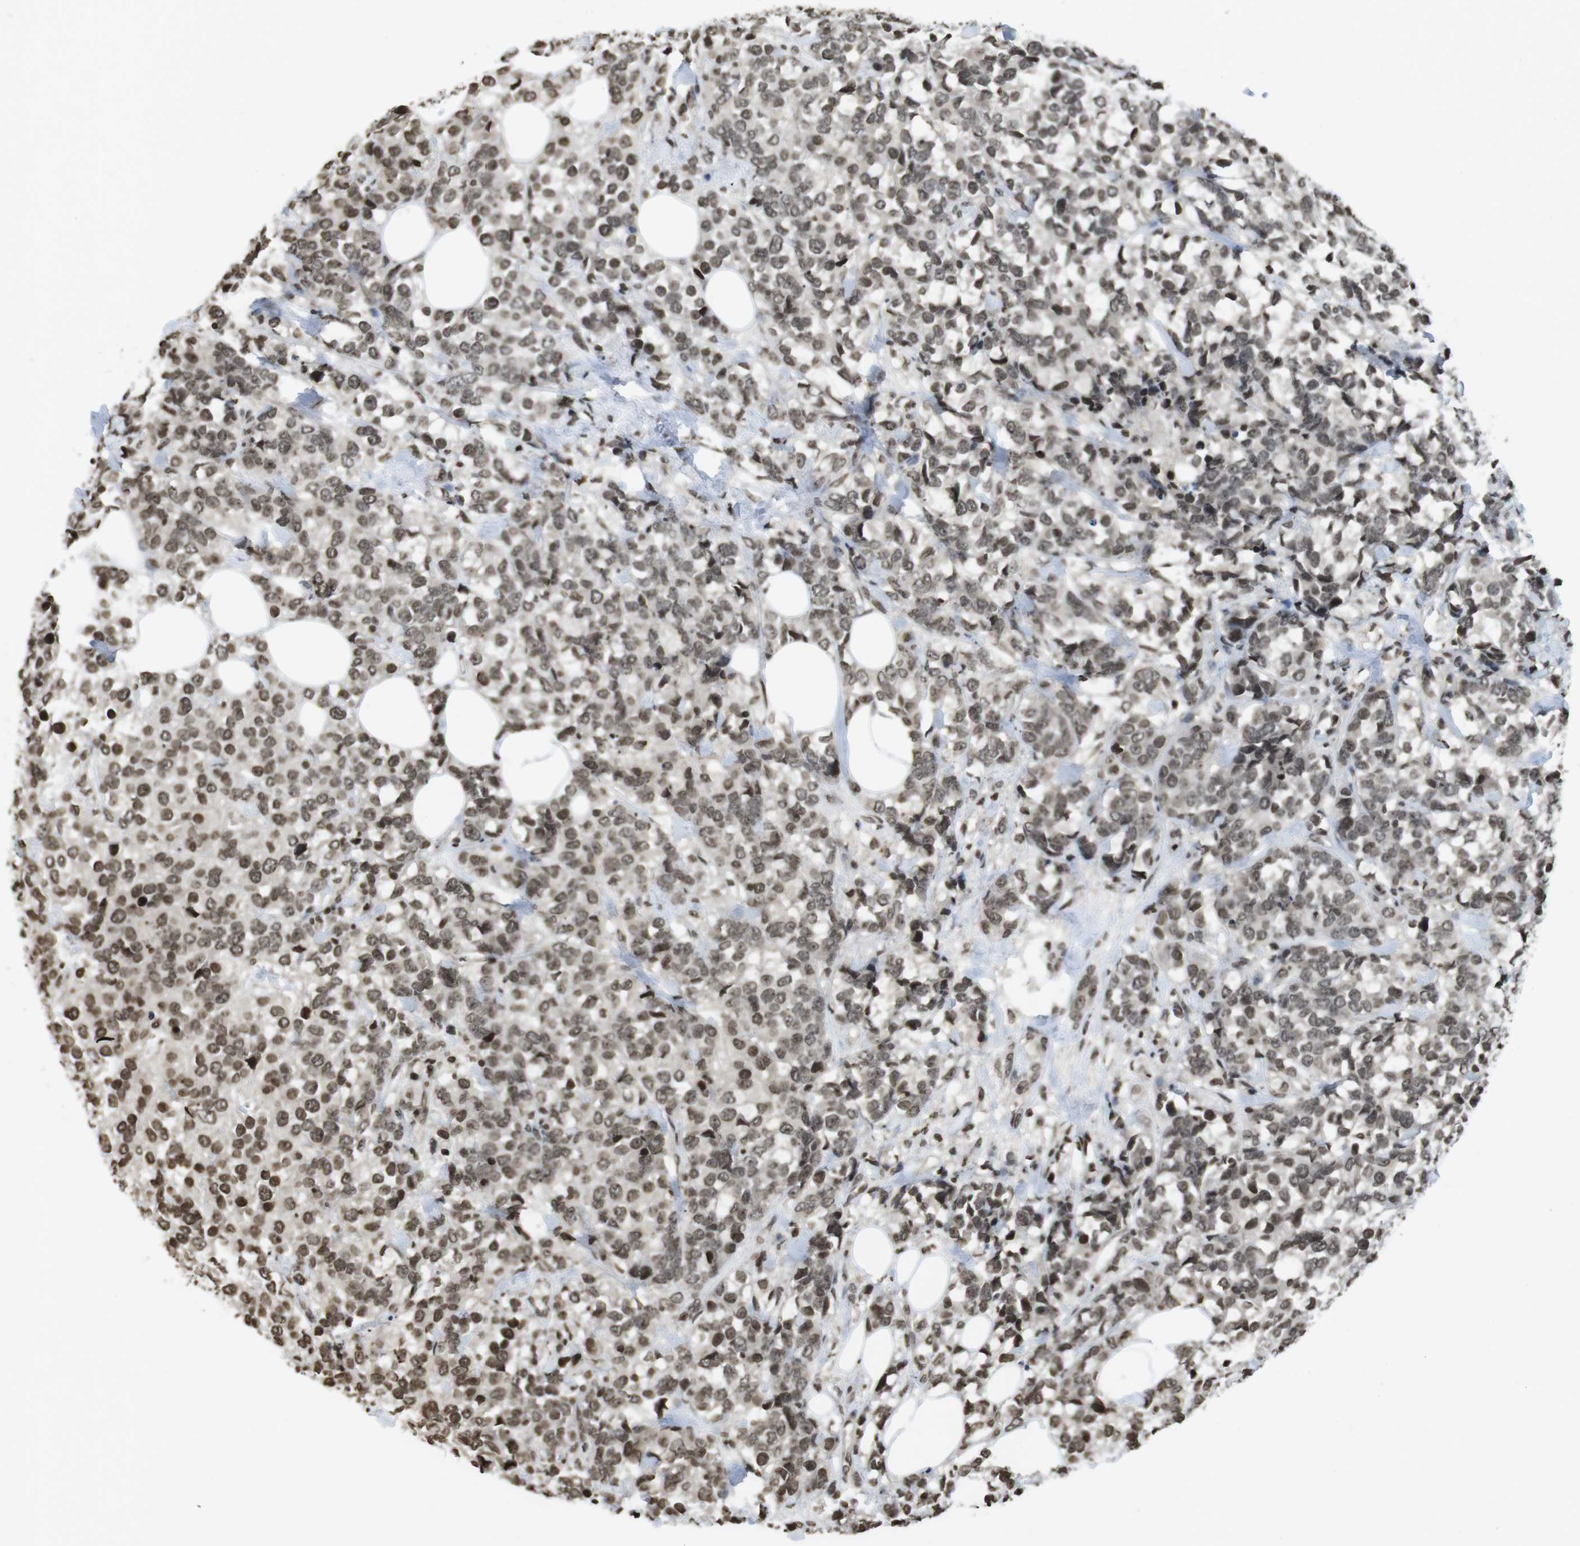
{"staining": {"intensity": "moderate", "quantity": ">75%", "location": "nuclear"}, "tissue": "breast cancer", "cell_type": "Tumor cells", "image_type": "cancer", "snomed": [{"axis": "morphology", "description": "Lobular carcinoma"}, {"axis": "topography", "description": "Breast"}], "caption": "The histopathology image shows staining of breast cancer (lobular carcinoma), revealing moderate nuclear protein staining (brown color) within tumor cells.", "gene": "FOXA3", "patient": {"sex": "female", "age": 59}}